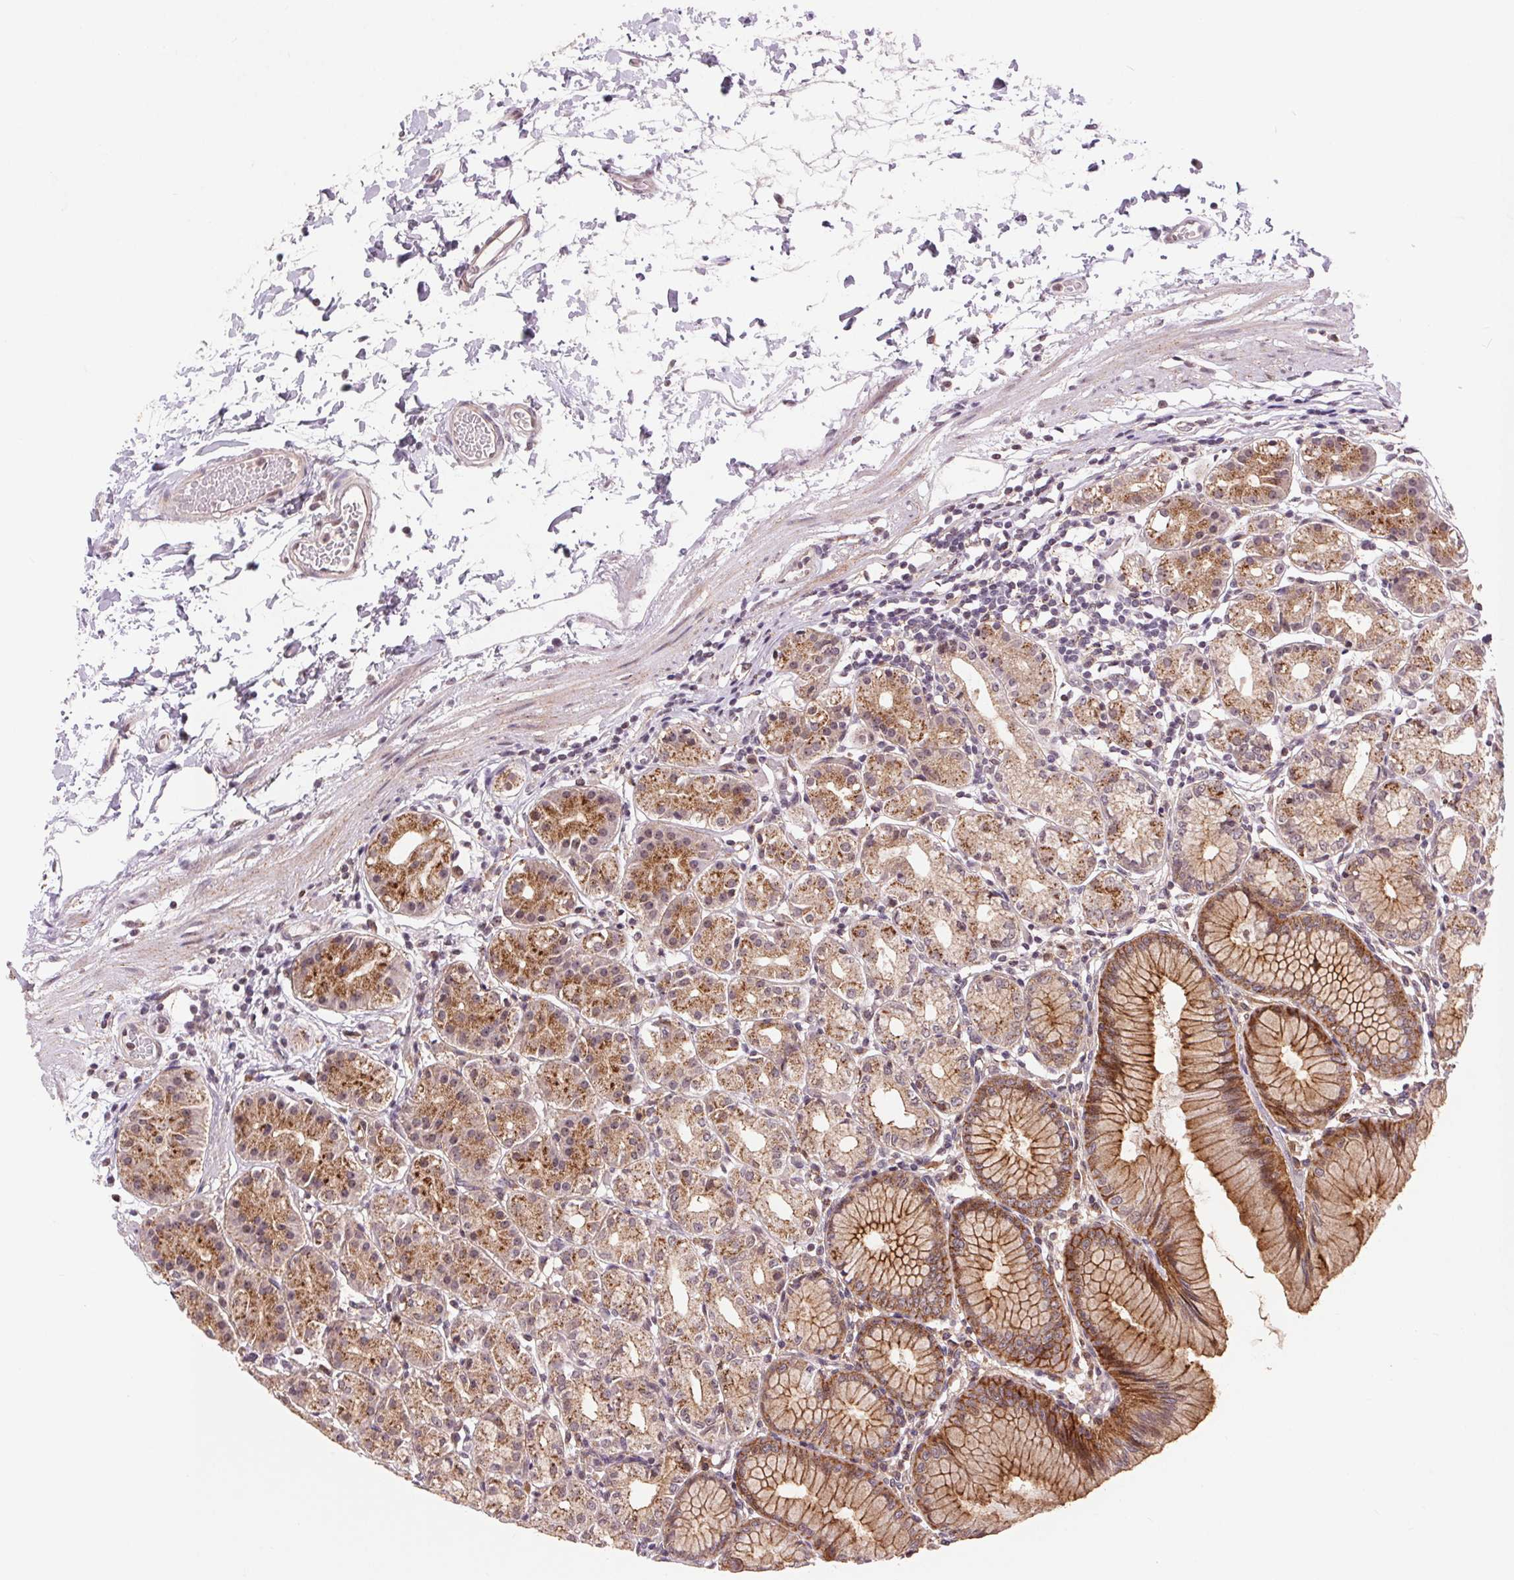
{"staining": {"intensity": "moderate", "quantity": ">75%", "location": "cytoplasmic/membranous"}, "tissue": "stomach", "cell_type": "Glandular cells", "image_type": "normal", "snomed": [{"axis": "morphology", "description": "Normal tissue, NOS"}, {"axis": "topography", "description": "Stomach"}], "caption": "Stomach stained with immunohistochemistry reveals moderate cytoplasmic/membranous expression in about >75% of glandular cells.", "gene": "CHMP4B", "patient": {"sex": "female", "age": 57}}